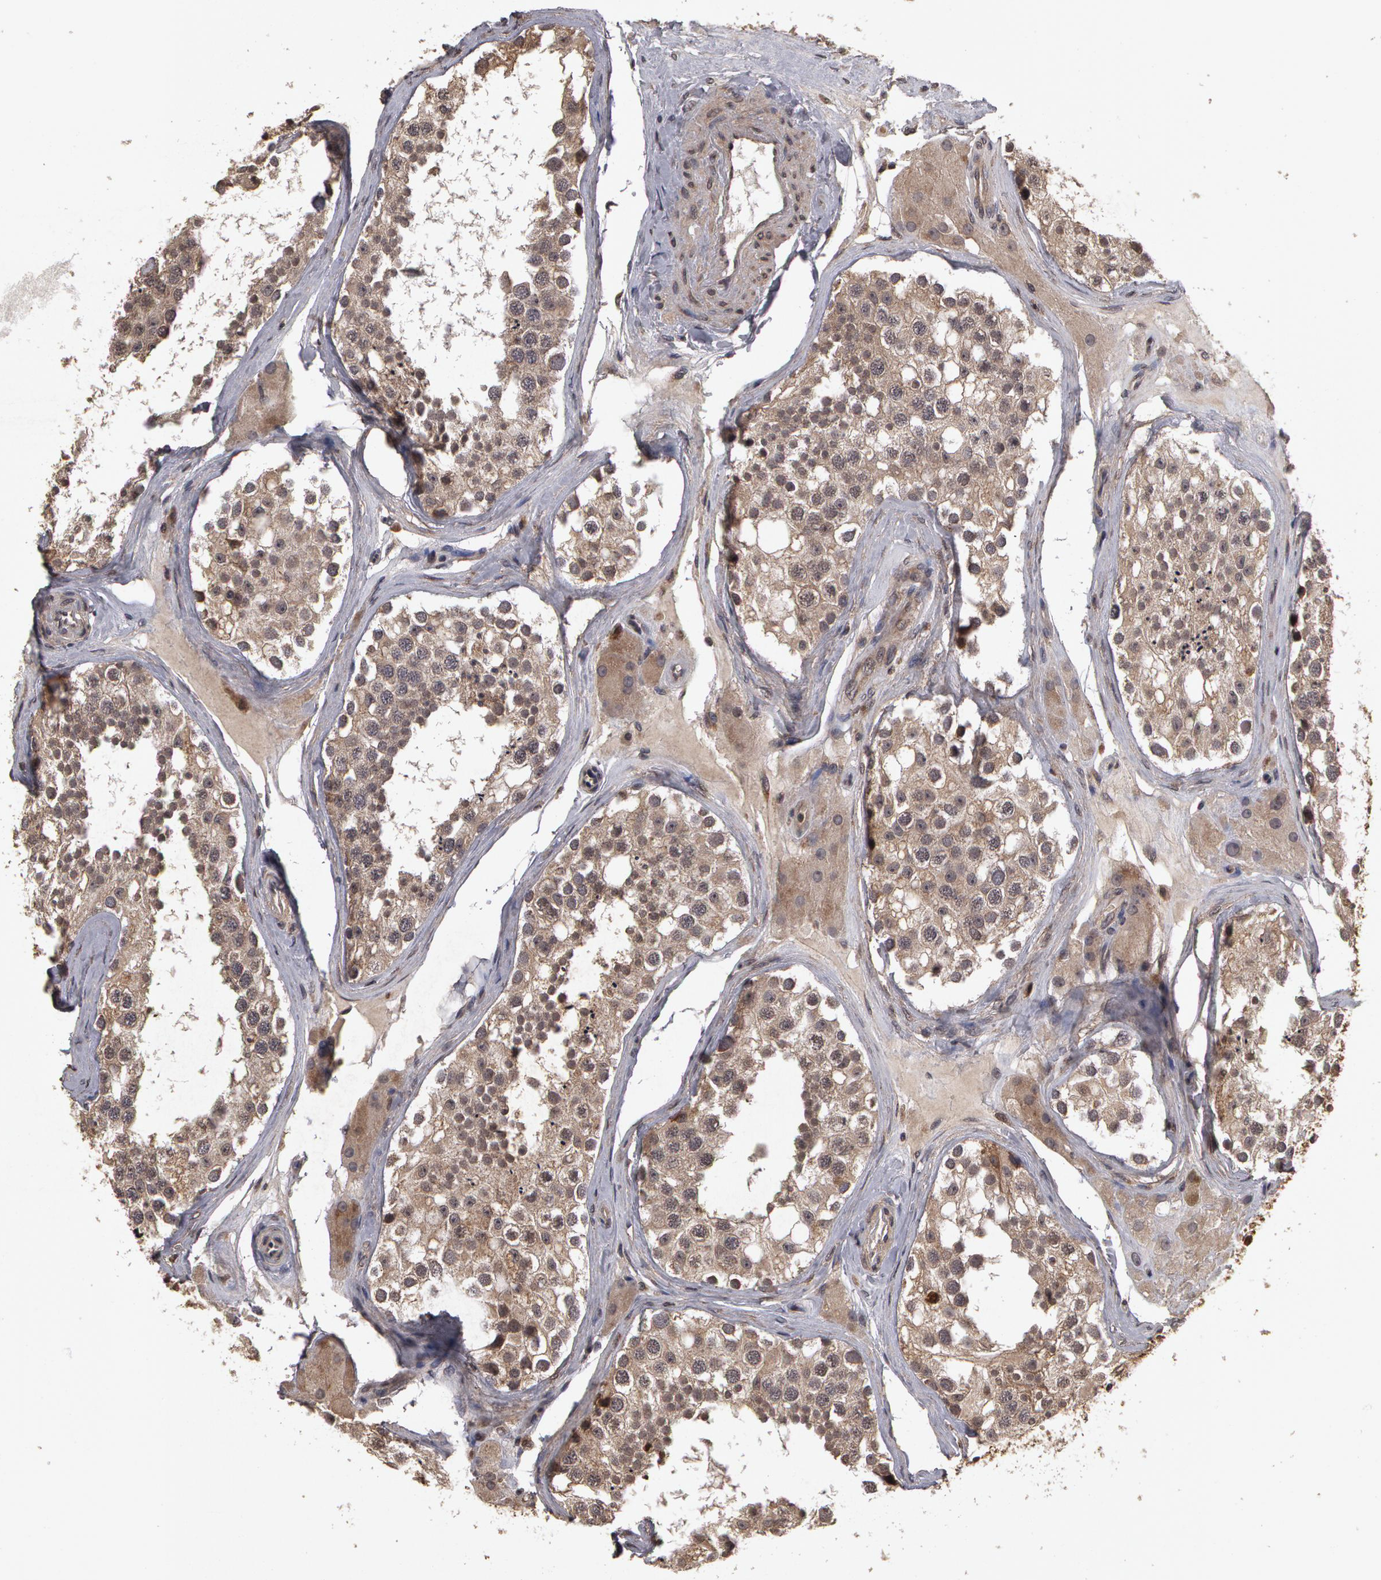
{"staining": {"intensity": "weak", "quantity": ">75%", "location": "cytoplasmic/membranous"}, "tissue": "testis", "cell_type": "Cells in seminiferous ducts", "image_type": "normal", "snomed": [{"axis": "morphology", "description": "Normal tissue, NOS"}, {"axis": "topography", "description": "Testis"}], "caption": "Immunohistochemistry of normal human testis reveals low levels of weak cytoplasmic/membranous positivity in approximately >75% of cells in seminiferous ducts.", "gene": "CALR", "patient": {"sex": "male", "age": 68}}